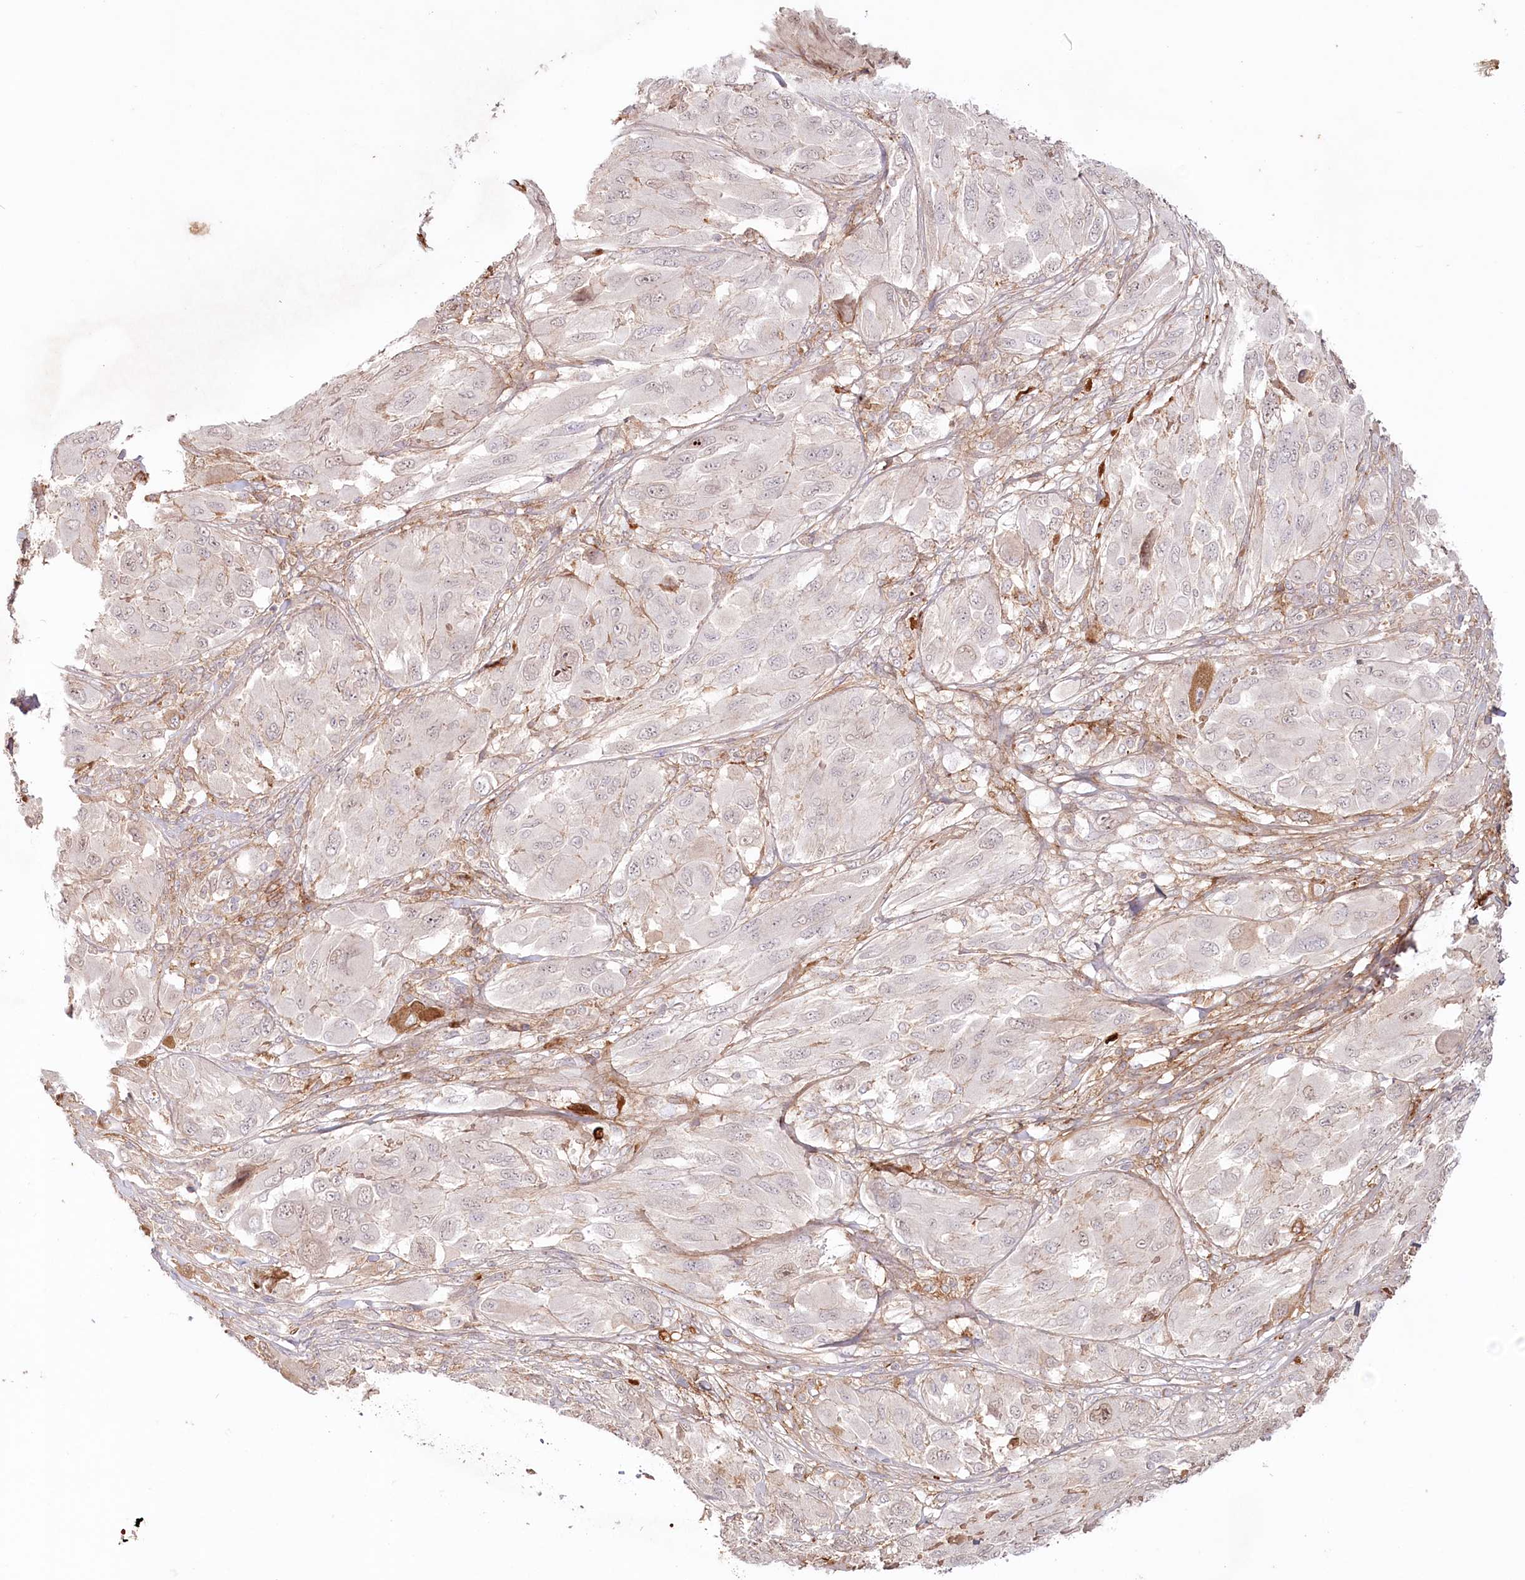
{"staining": {"intensity": "negative", "quantity": "none", "location": "none"}, "tissue": "melanoma", "cell_type": "Tumor cells", "image_type": "cancer", "snomed": [{"axis": "morphology", "description": "Malignant melanoma, NOS"}, {"axis": "topography", "description": "Skin"}], "caption": "Malignant melanoma was stained to show a protein in brown. There is no significant staining in tumor cells.", "gene": "PSAPL1", "patient": {"sex": "female", "age": 91}}